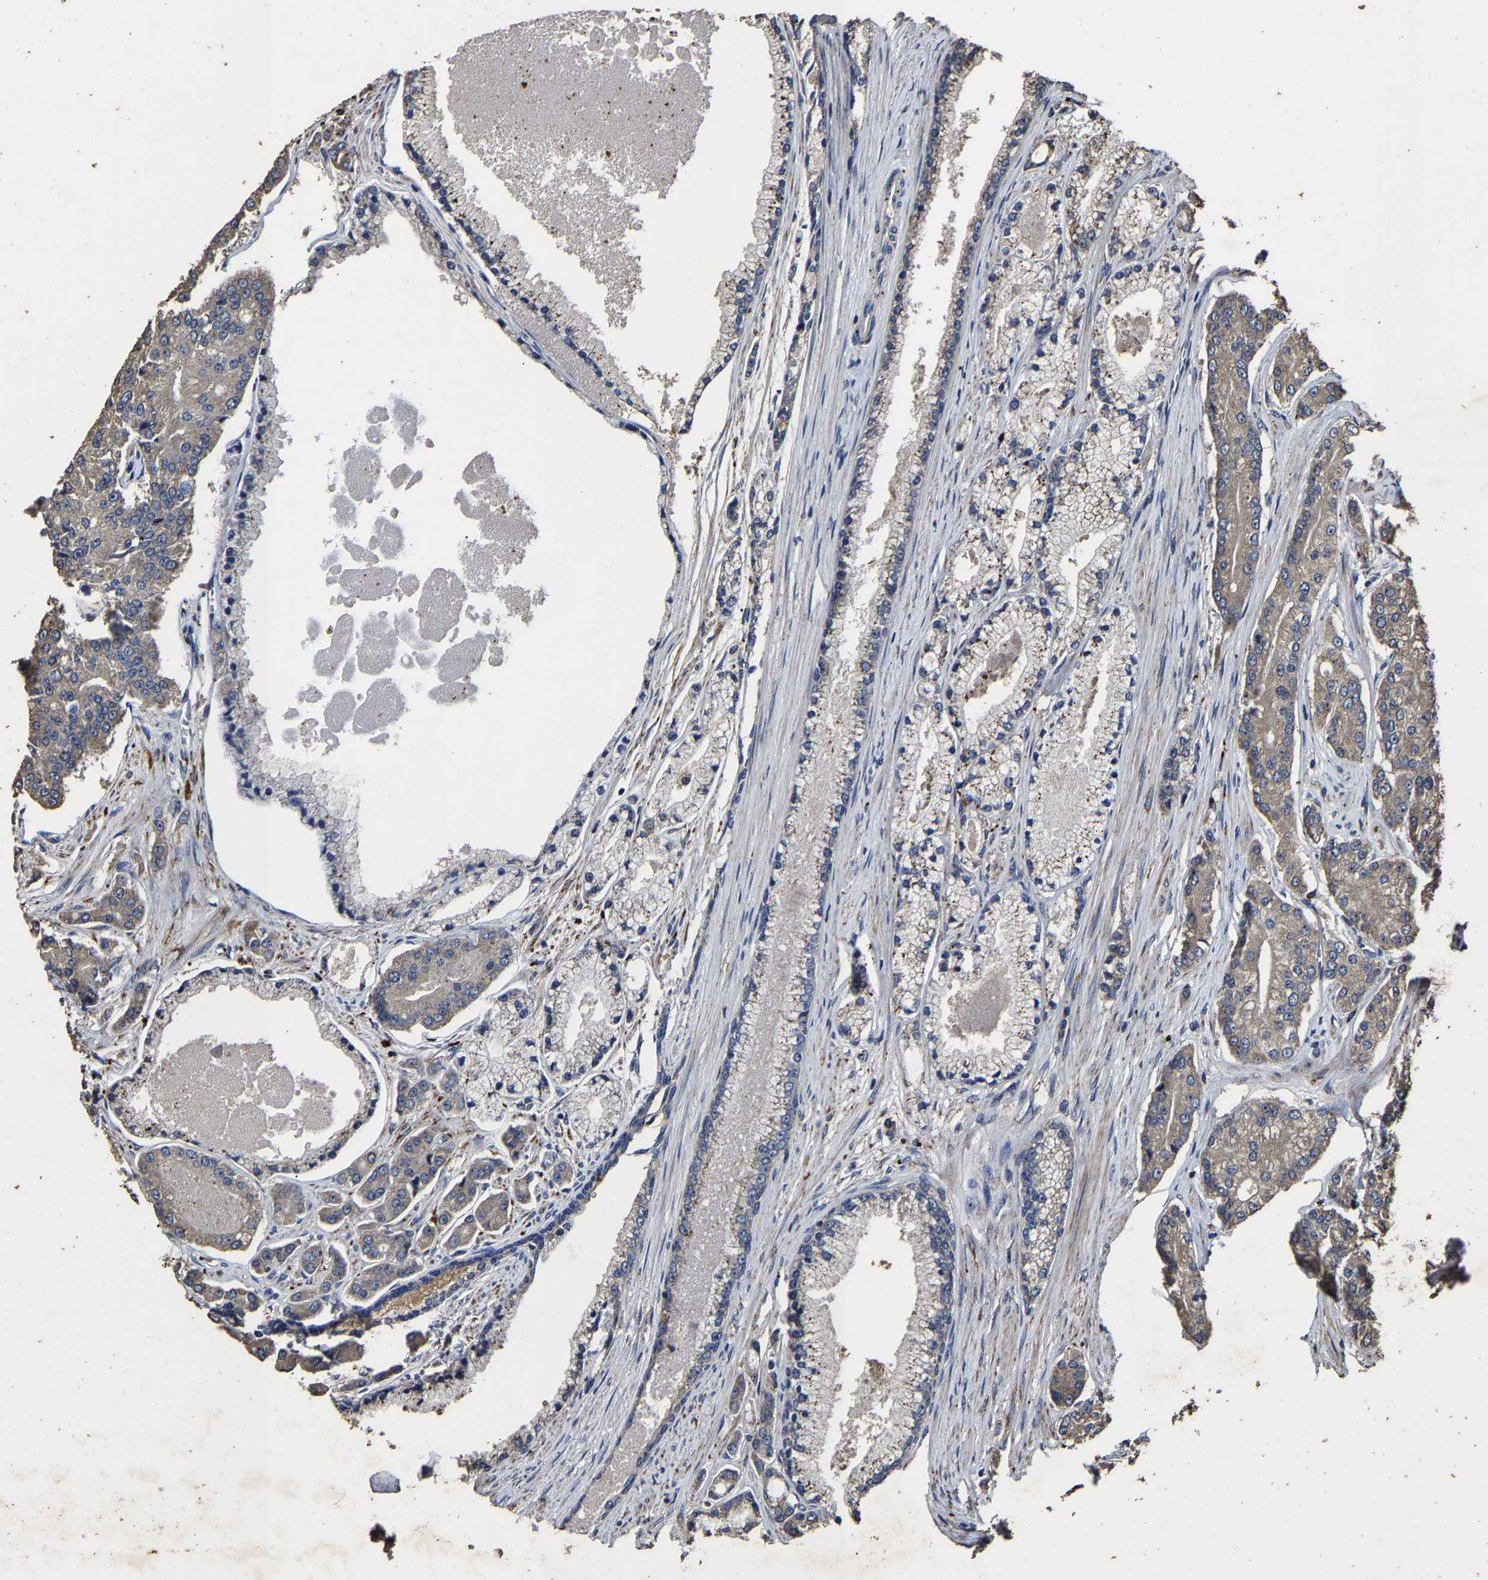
{"staining": {"intensity": "moderate", "quantity": ">75%", "location": "cytoplasmic/membranous"}, "tissue": "prostate cancer", "cell_type": "Tumor cells", "image_type": "cancer", "snomed": [{"axis": "morphology", "description": "Adenocarcinoma, High grade"}, {"axis": "topography", "description": "Prostate"}], "caption": "Prostate cancer (adenocarcinoma (high-grade)) stained with IHC reveals moderate cytoplasmic/membranous positivity in about >75% of tumor cells. Using DAB (3,3'-diaminobenzidine) (brown) and hematoxylin (blue) stains, captured at high magnification using brightfield microscopy.", "gene": "PPM1K", "patient": {"sex": "male", "age": 71}}